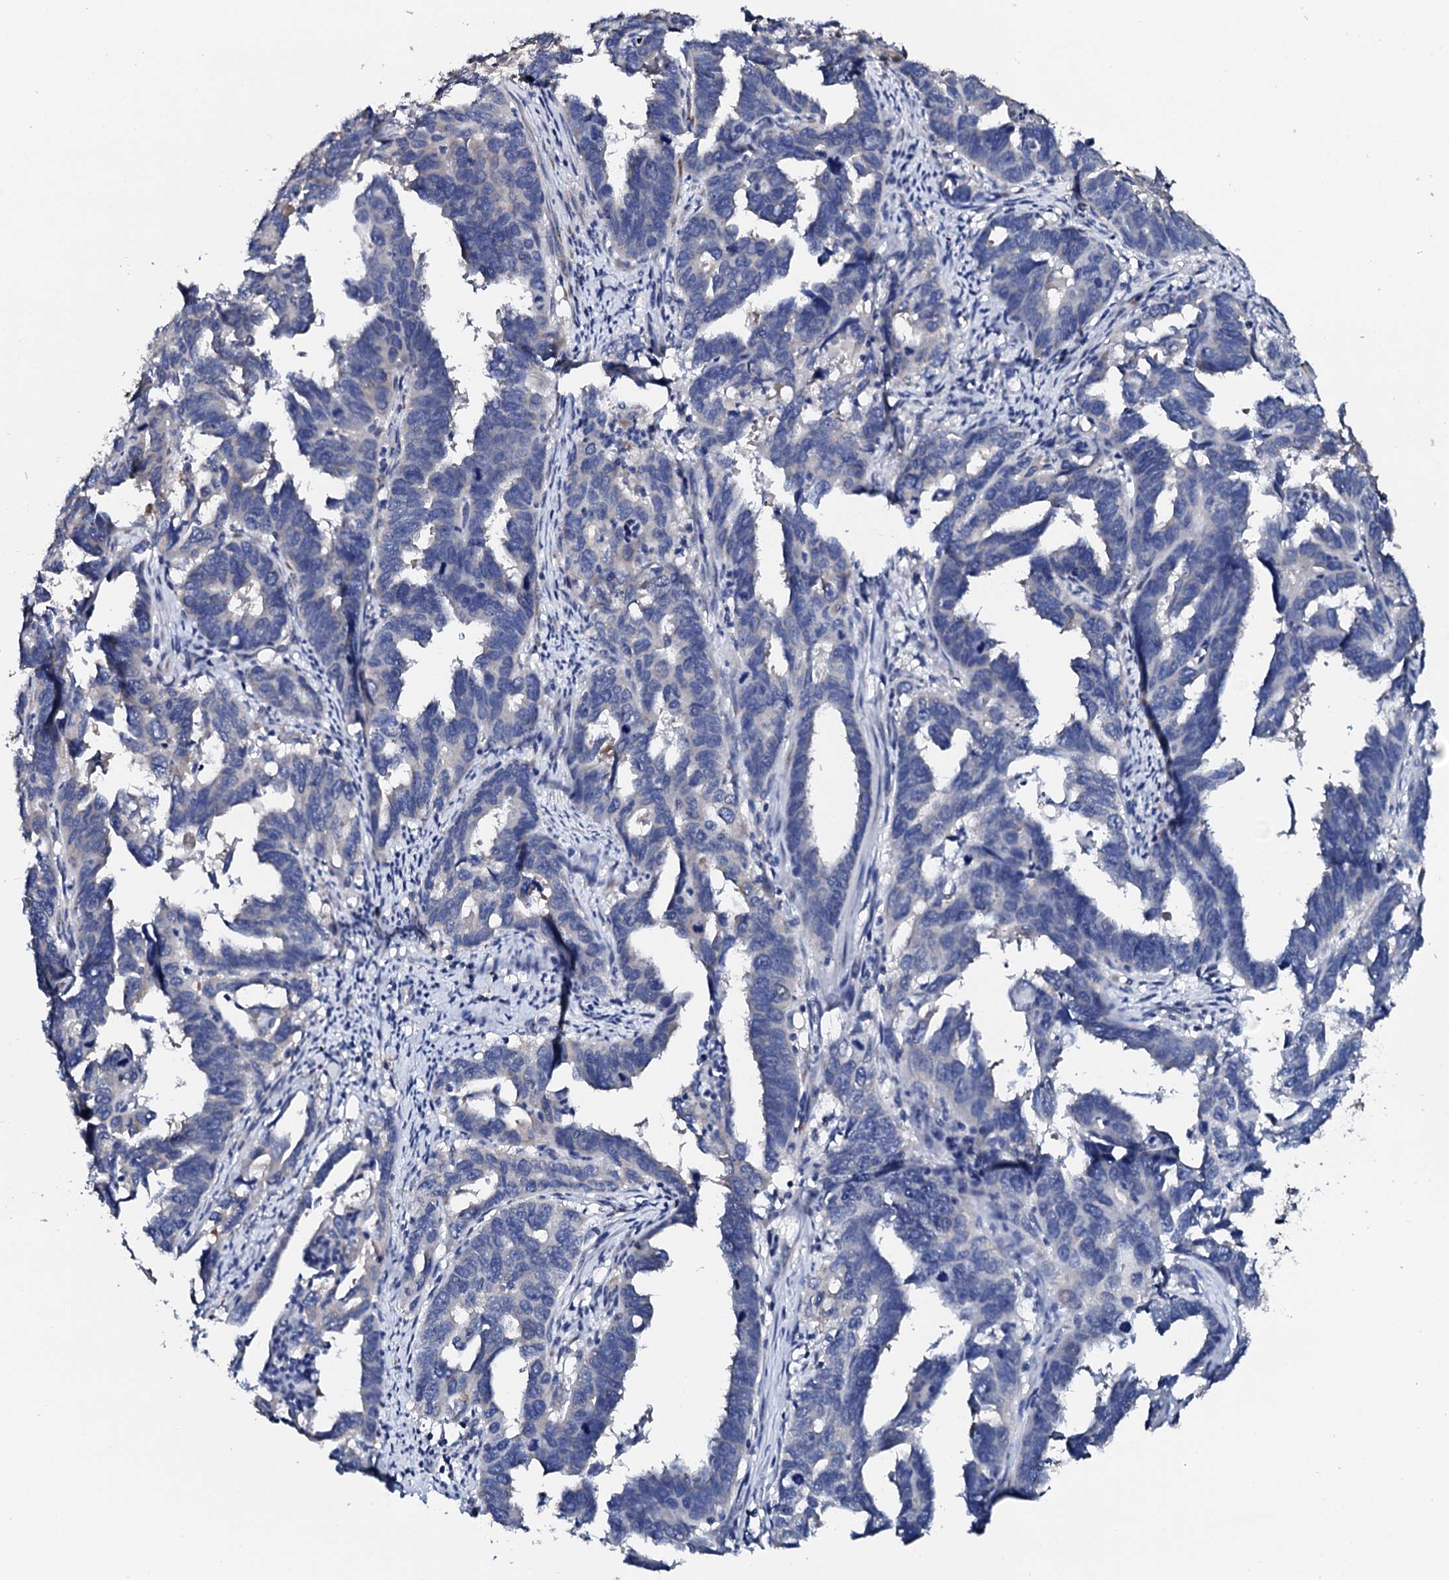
{"staining": {"intensity": "negative", "quantity": "none", "location": "none"}, "tissue": "endometrial cancer", "cell_type": "Tumor cells", "image_type": "cancer", "snomed": [{"axis": "morphology", "description": "Adenocarcinoma, NOS"}, {"axis": "topography", "description": "Endometrium"}], "caption": "IHC image of neoplastic tissue: human endometrial cancer (adenocarcinoma) stained with DAB (3,3'-diaminobenzidine) demonstrates no significant protein staining in tumor cells.", "gene": "NUP58", "patient": {"sex": "female", "age": 65}}